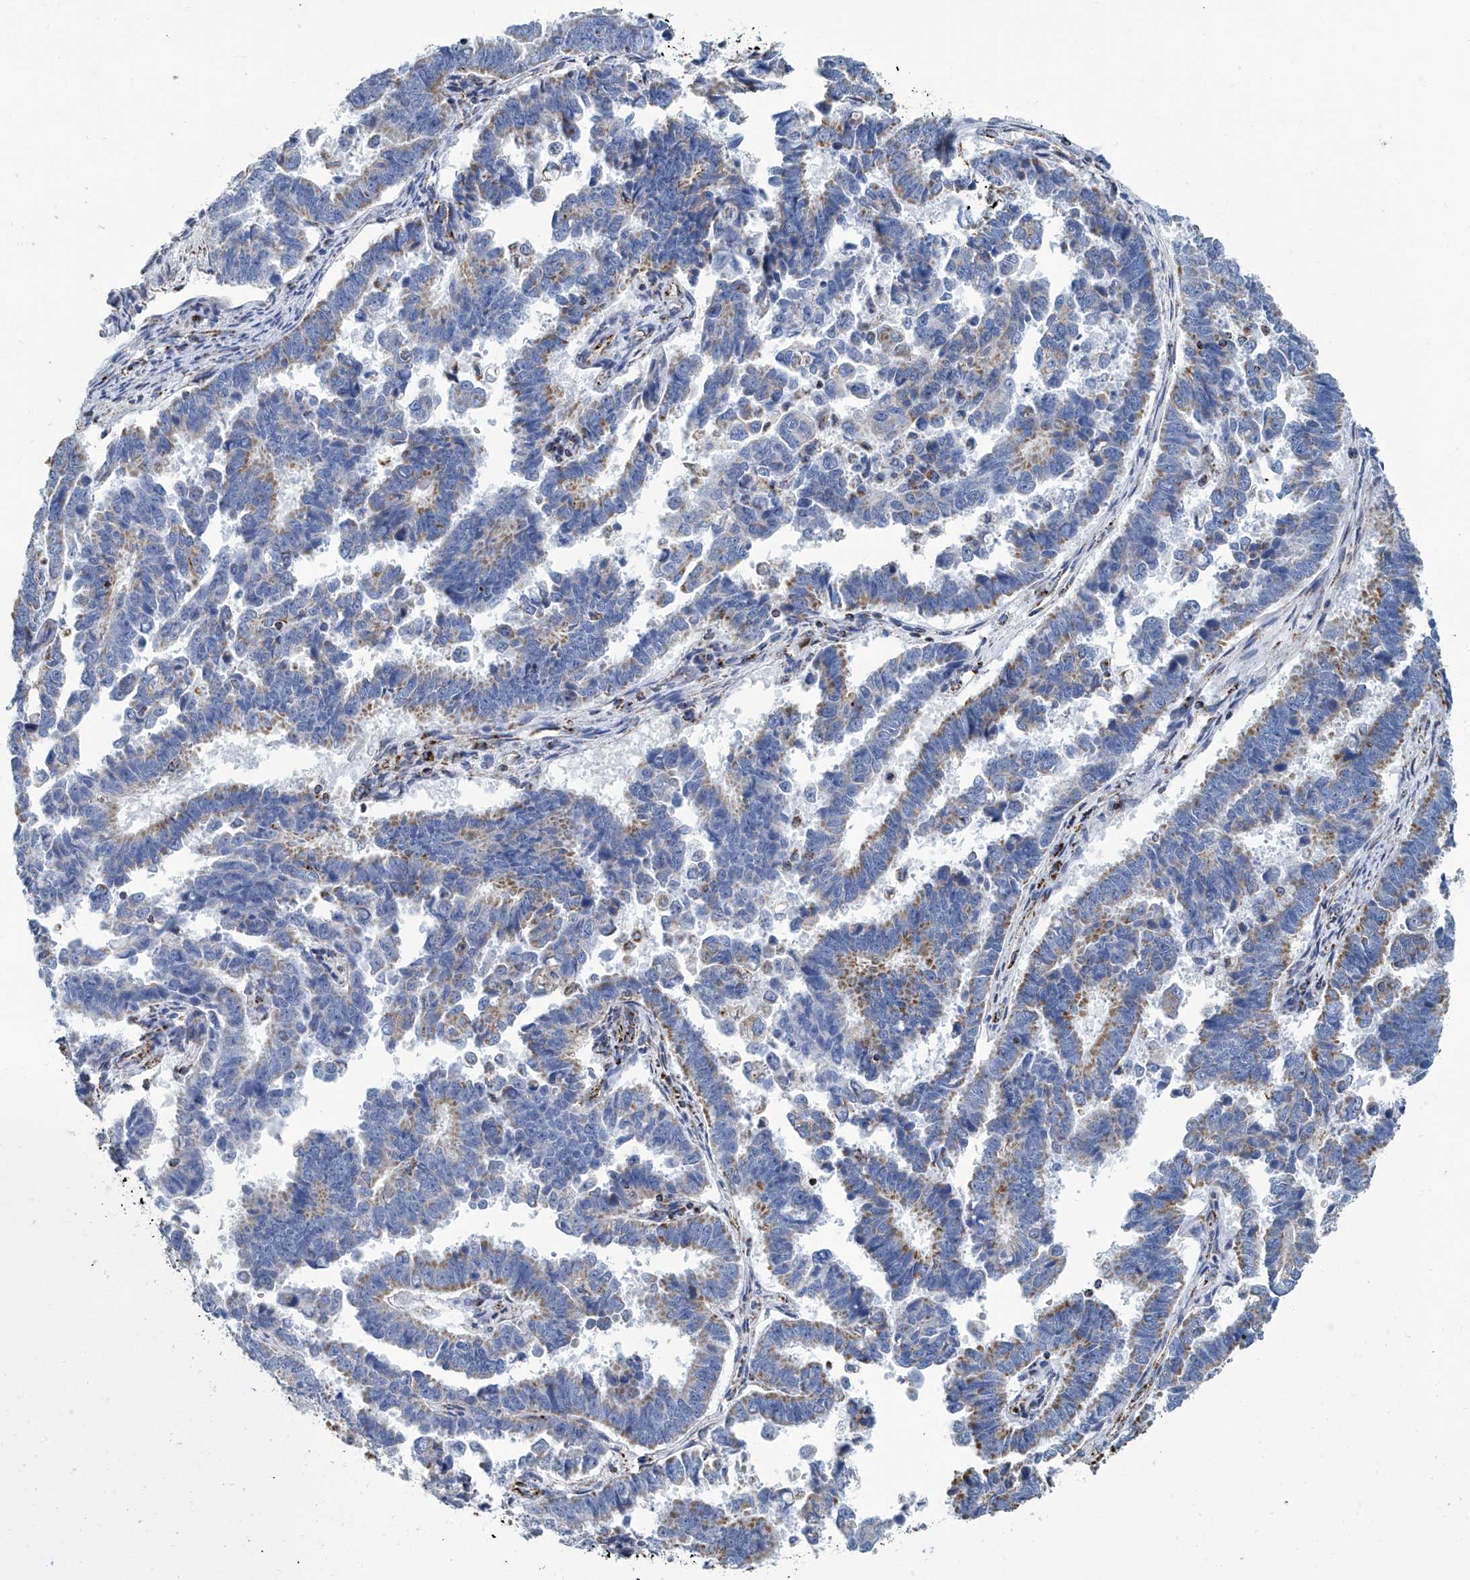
{"staining": {"intensity": "moderate", "quantity": "25%-75%", "location": "cytoplasmic/membranous"}, "tissue": "endometrial cancer", "cell_type": "Tumor cells", "image_type": "cancer", "snomed": [{"axis": "morphology", "description": "Adenocarcinoma, NOS"}, {"axis": "topography", "description": "Endometrium"}], "caption": "Adenocarcinoma (endometrial) stained with DAB (3,3'-diaminobenzidine) immunohistochemistry reveals medium levels of moderate cytoplasmic/membranous staining in about 25%-75% of tumor cells.", "gene": "MT-ND1", "patient": {"sex": "female", "age": 75}}